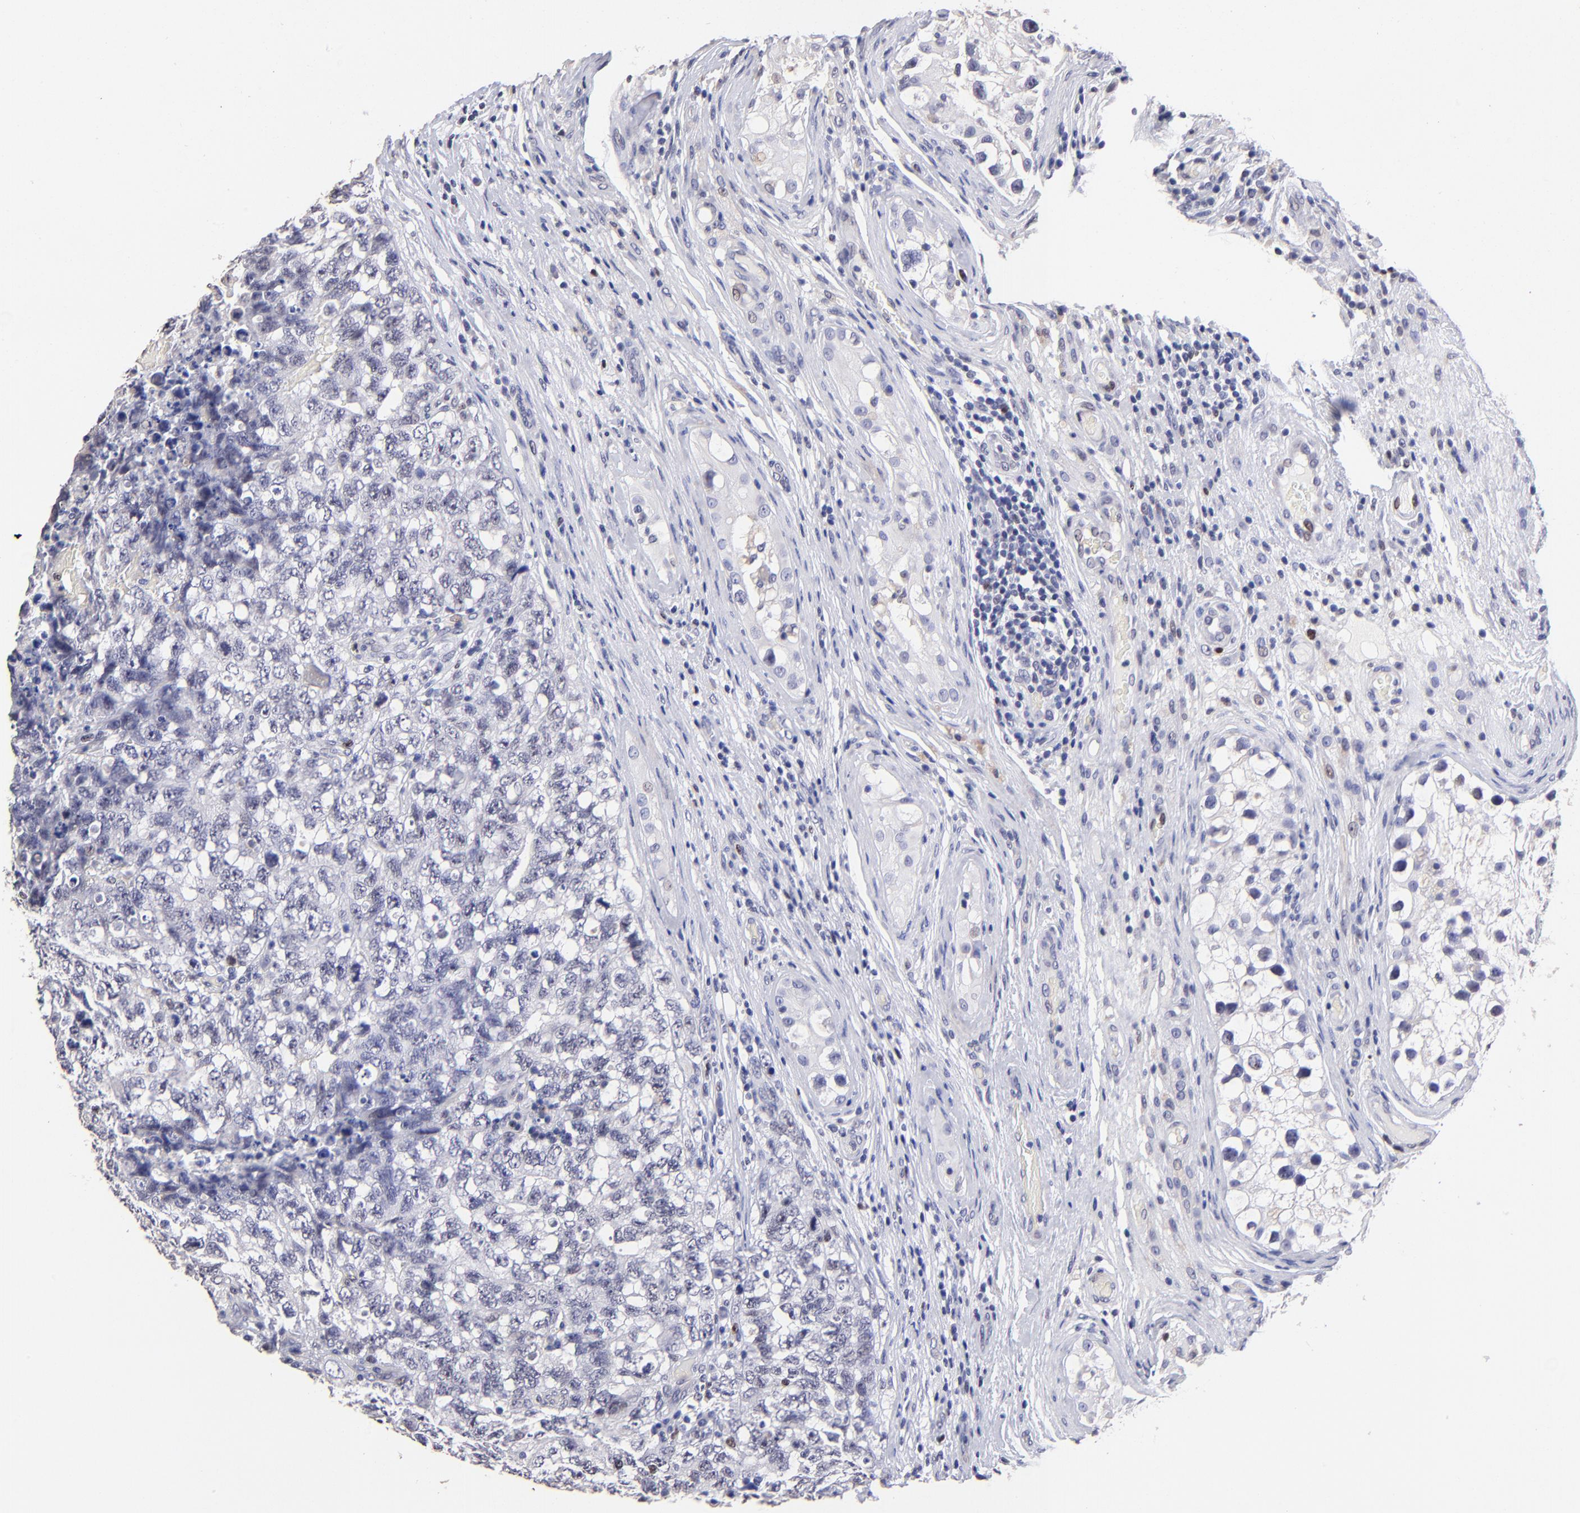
{"staining": {"intensity": "negative", "quantity": "none", "location": "none"}, "tissue": "testis cancer", "cell_type": "Tumor cells", "image_type": "cancer", "snomed": [{"axis": "morphology", "description": "Carcinoma, Embryonal, NOS"}, {"axis": "topography", "description": "Testis"}], "caption": "Photomicrograph shows no protein expression in tumor cells of testis cancer tissue.", "gene": "DNMT1", "patient": {"sex": "male", "age": 31}}